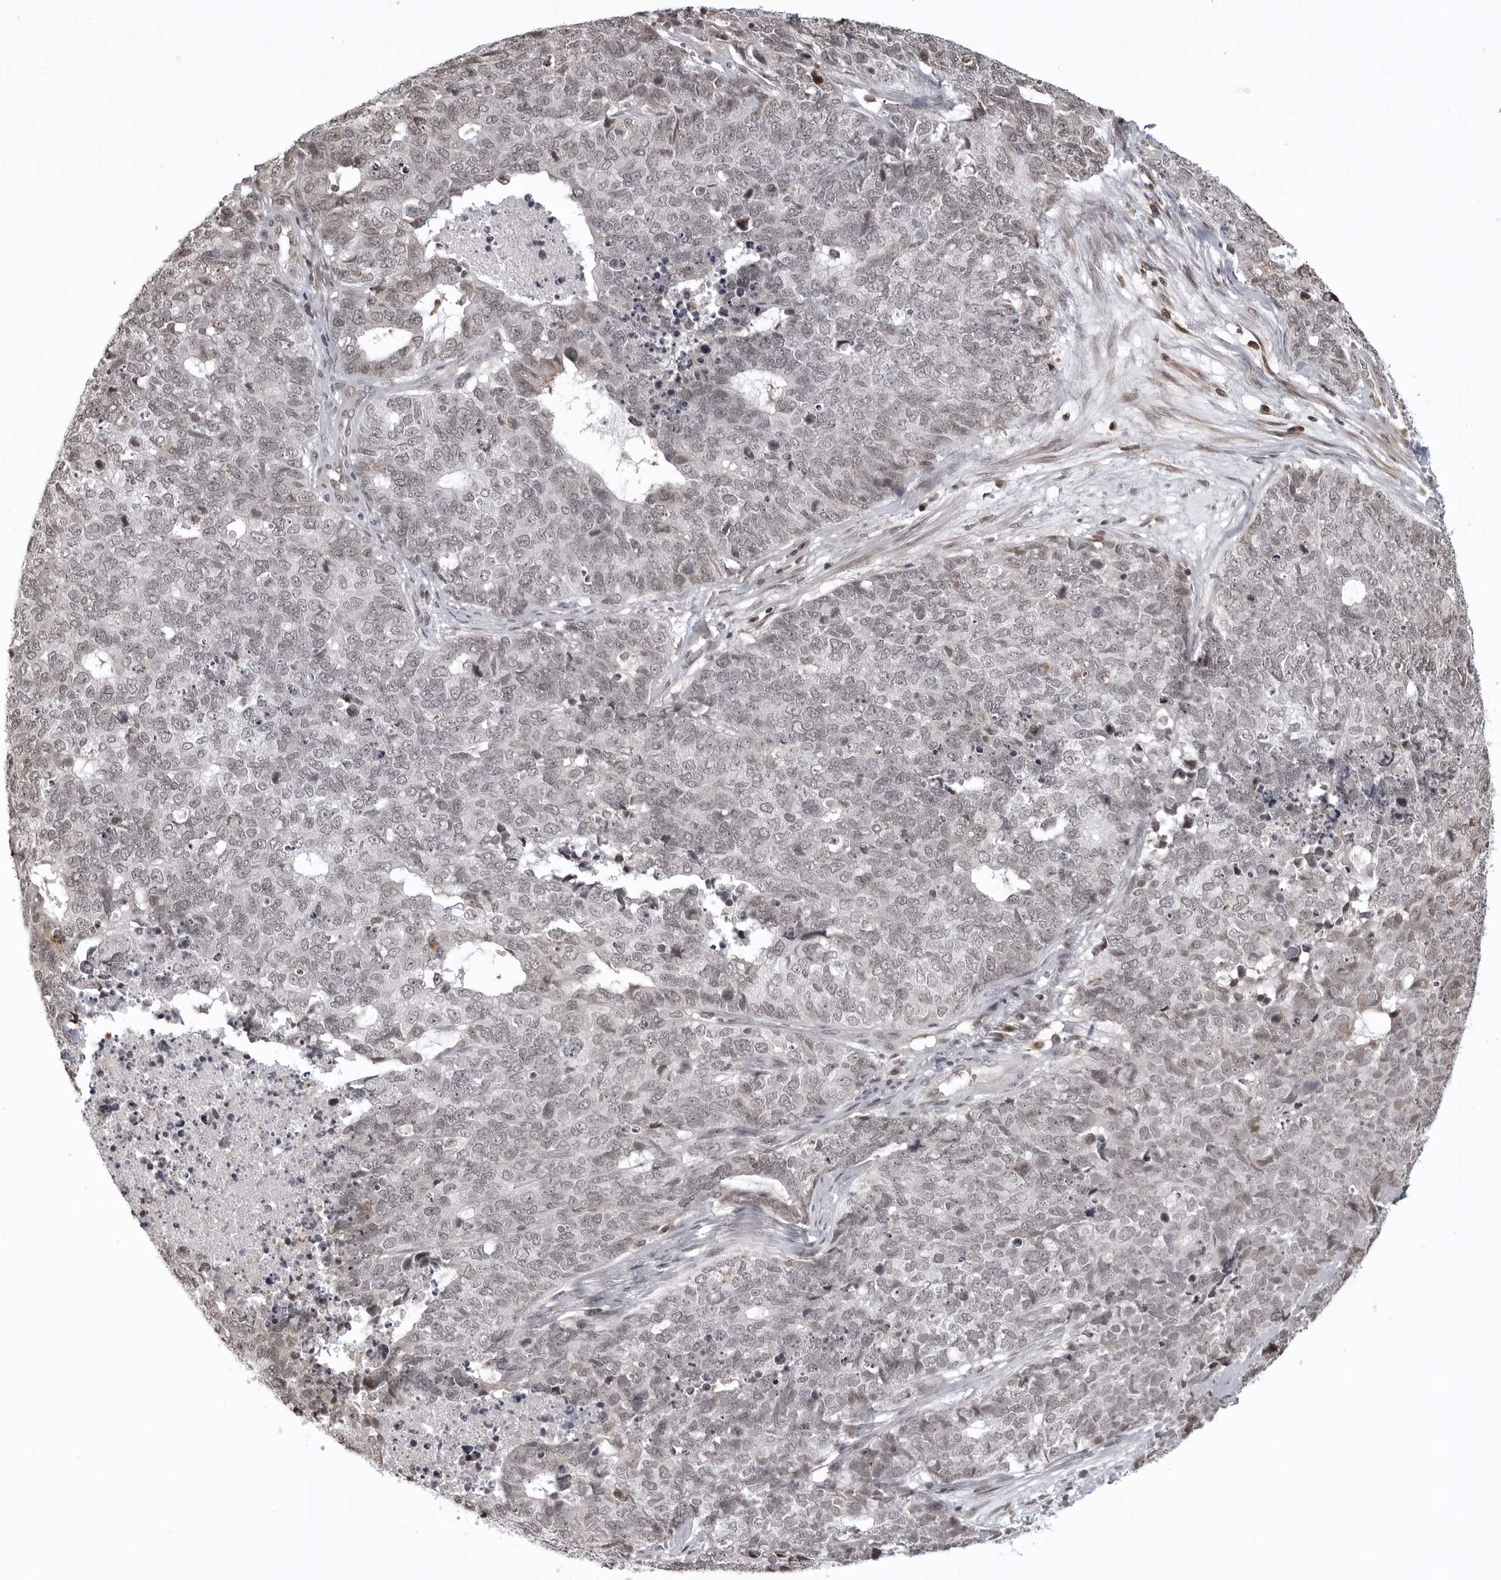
{"staining": {"intensity": "negative", "quantity": "none", "location": "none"}, "tissue": "cervical cancer", "cell_type": "Tumor cells", "image_type": "cancer", "snomed": [{"axis": "morphology", "description": "Squamous cell carcinoma, NOS"}, {"axis": "topography", "description": "Cervix"}], "caption": "Cervical cancer (squamous cell carcinoma) was stained to show a protein in brown. There is no significant positivity in tumor cells. (Immunohistochemistry, brightfield microscopy, high magnification).", "gene": "PHF3", "patient": {"sex": "female", "age": 63}}